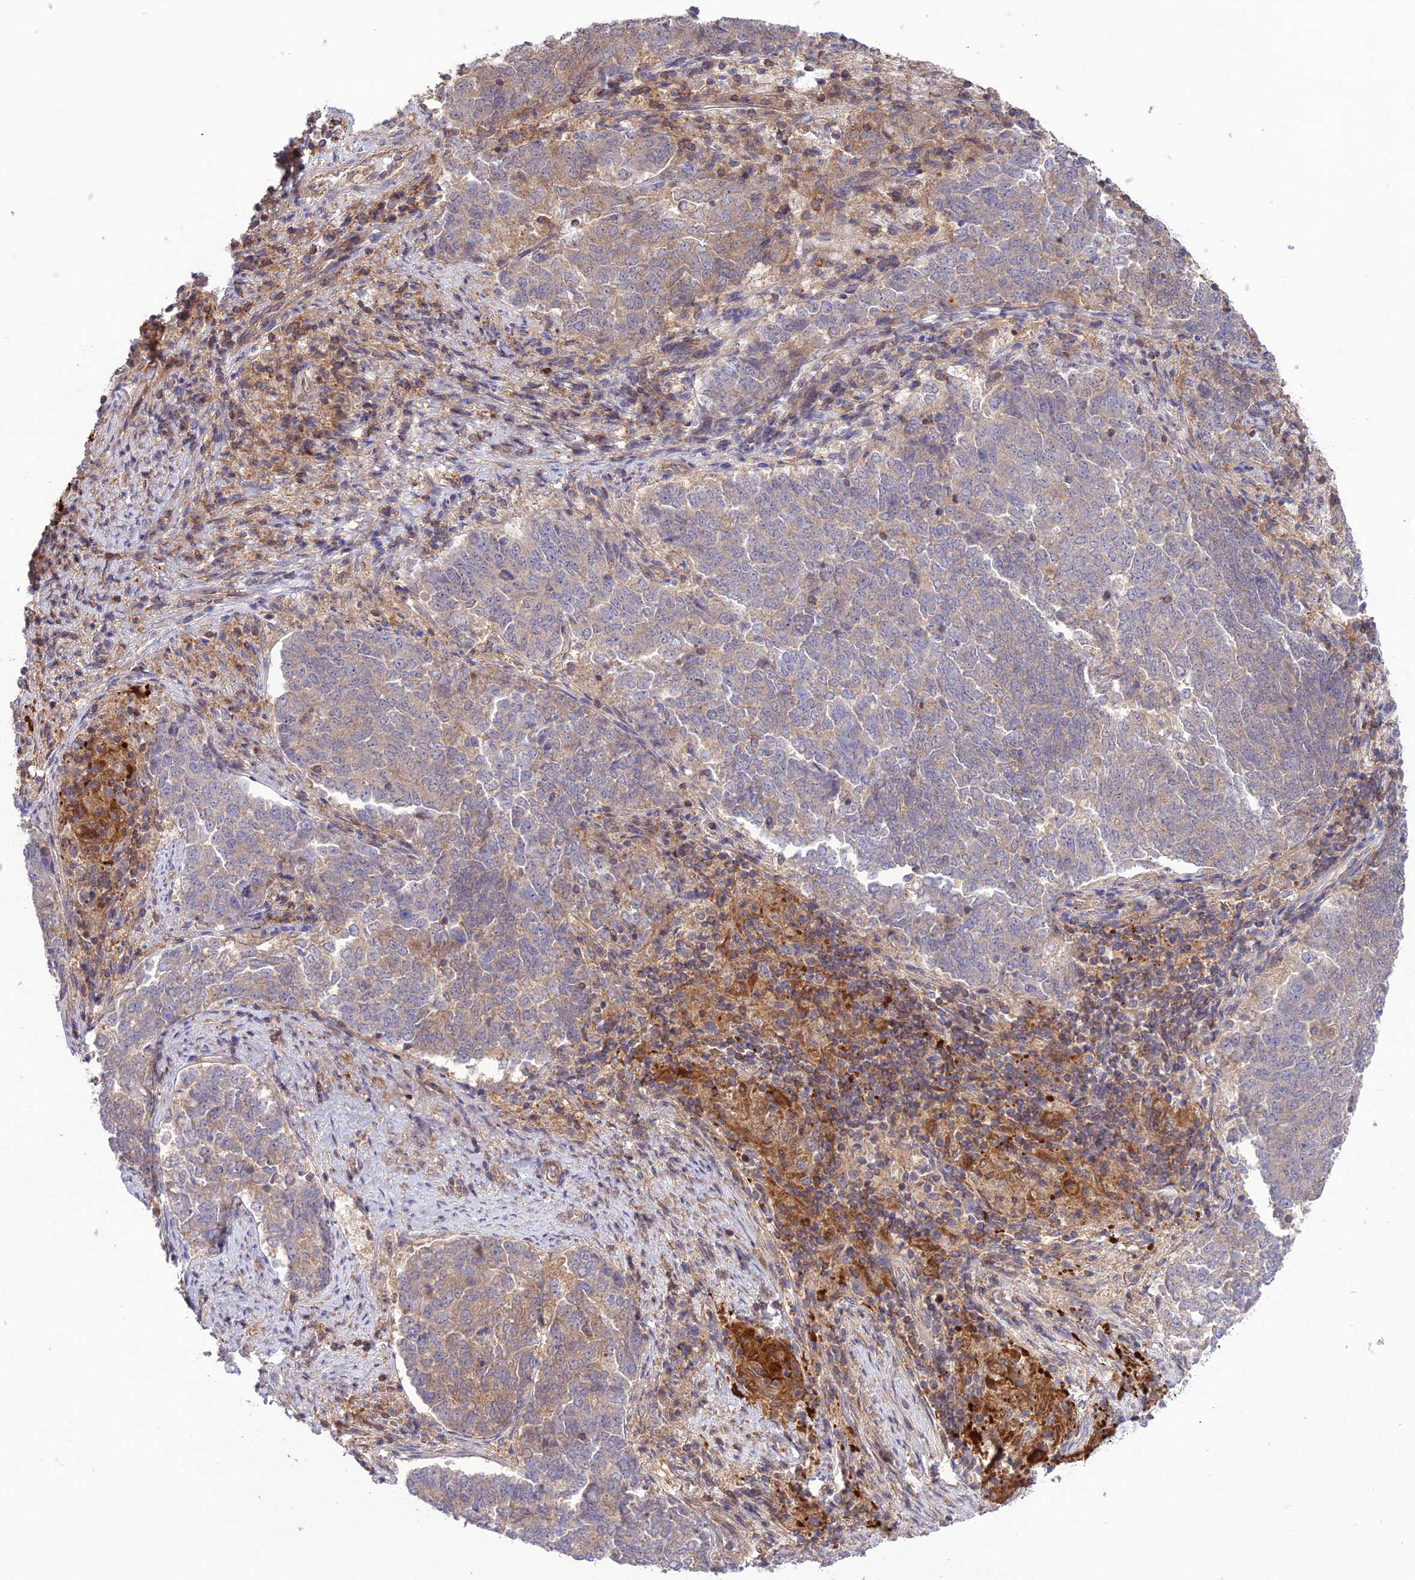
{"staining": {"intensity": "weak", "quantity": "25%-75%", "location": "cytoplasmic/membranous"}, "tissue": "endometrial cancer", "cell_type": "Tumor cells", "image_type": "cancer", "snomed": [{"axis": "morphology", "description": "Adenocarcinoma, NOS"}, {"axis": "topography", "description": "Endometrium"}], "caption": "High-power microscopy captured an IHC photomicrograph of endometrial cancer, revealing weak cytoplasmic/membranous positivity in about 25%-75% of tumor cells.", "gene": "FCHSD1", "patient": {"sex": "female", "age": 80}}